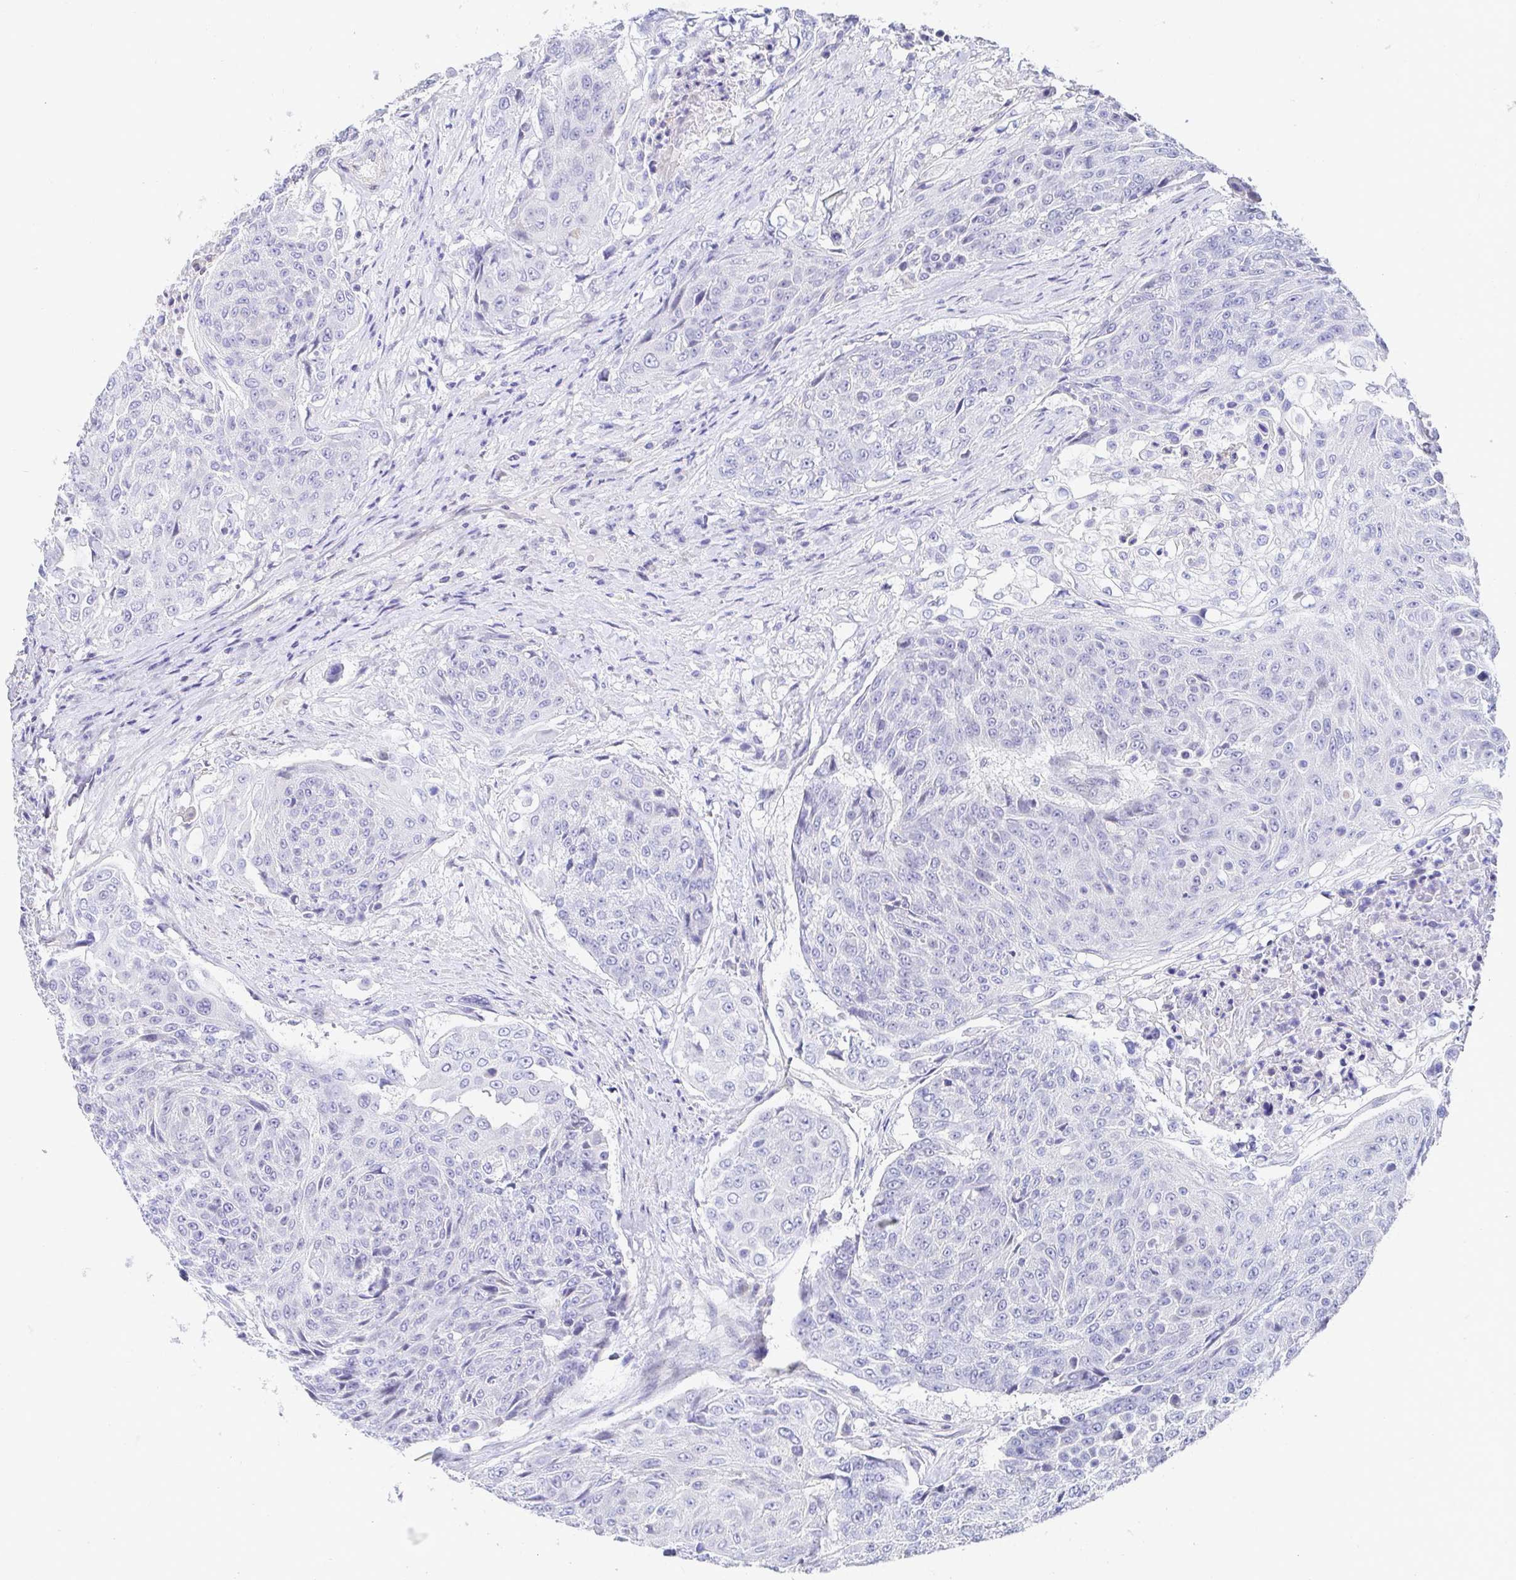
{"staining": {"intensity": "negative", "quantity": "none", "location": "none"}, "tissue": "urothelial cancer", "cell_type": "Tumor cells", "image_type": "cancer", "snomed": [{"axis": "morphology", "description": "Urothelial carcinoma, High grade"}, {"axis": "topography", "description": "Urinary bladder"}], "caption": "Immunohistochemistry (IHC) histopathology image of urothelial cancer stained for a protein (brown), which displays no positivity in tumor cells.", "gene": "AKAP14", "patient": {"sex": "female", "age": 63}}